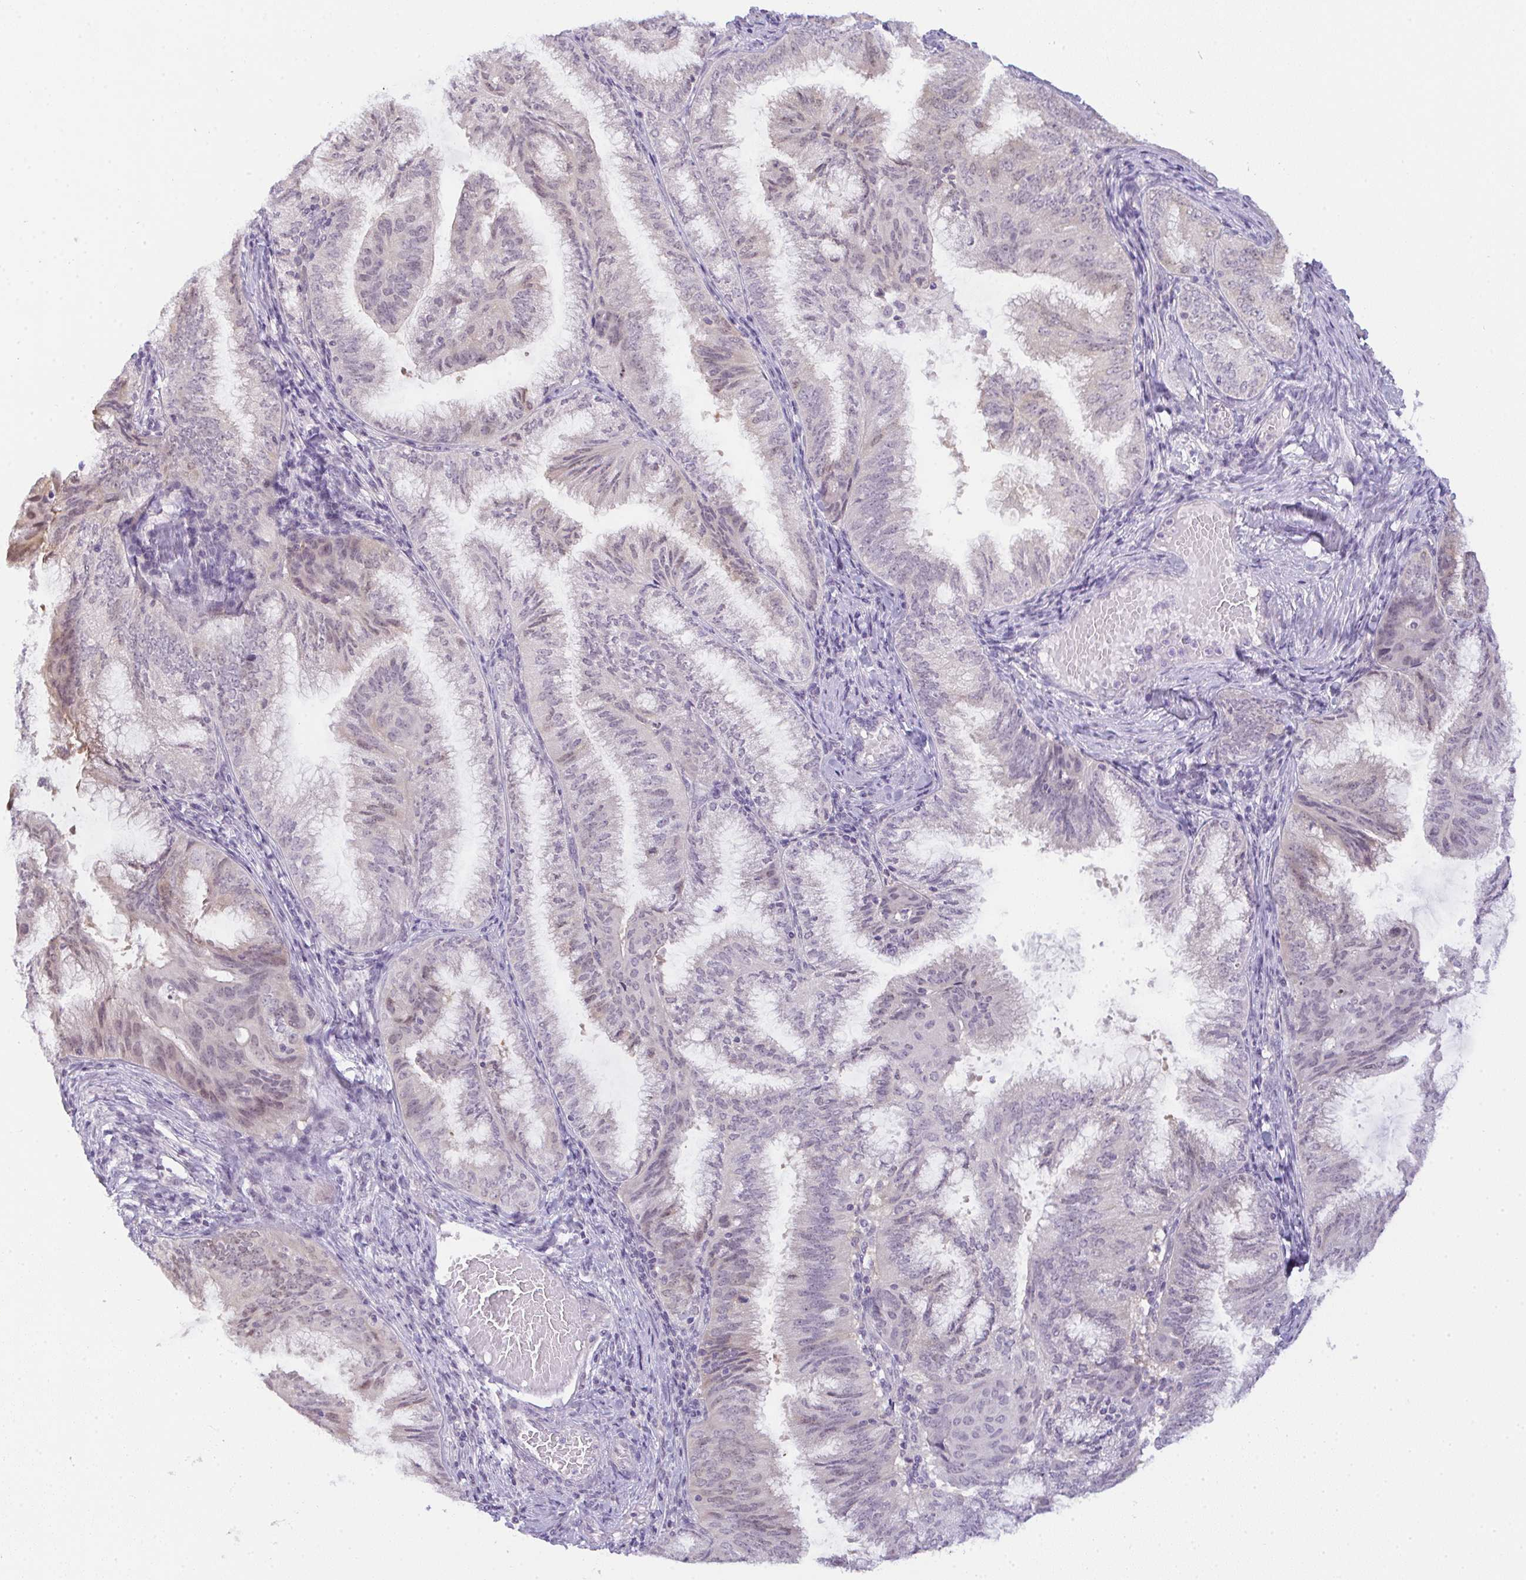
{"staining": {"intensity": "weak", "quantity": "25%-75%", "location": "nuclear"}, "tissue": "endometrial cancer", "cell_type": "Tumor cells", "image_type": "cancer", "snomed": [{"axis": "morphology", "description": "Adenocarcinoma, NOS"}, {"axis": "topography", "description": "Endometrium"}], "caption": "Human adenocarcinoma (endometrial) stained for a protein (brown) demonstrates weak nuclear positive expression in approximately 25%-75% of tumor cells.", "gene": "CSE1L", "patient": {"sex": "female", "age": 49}}